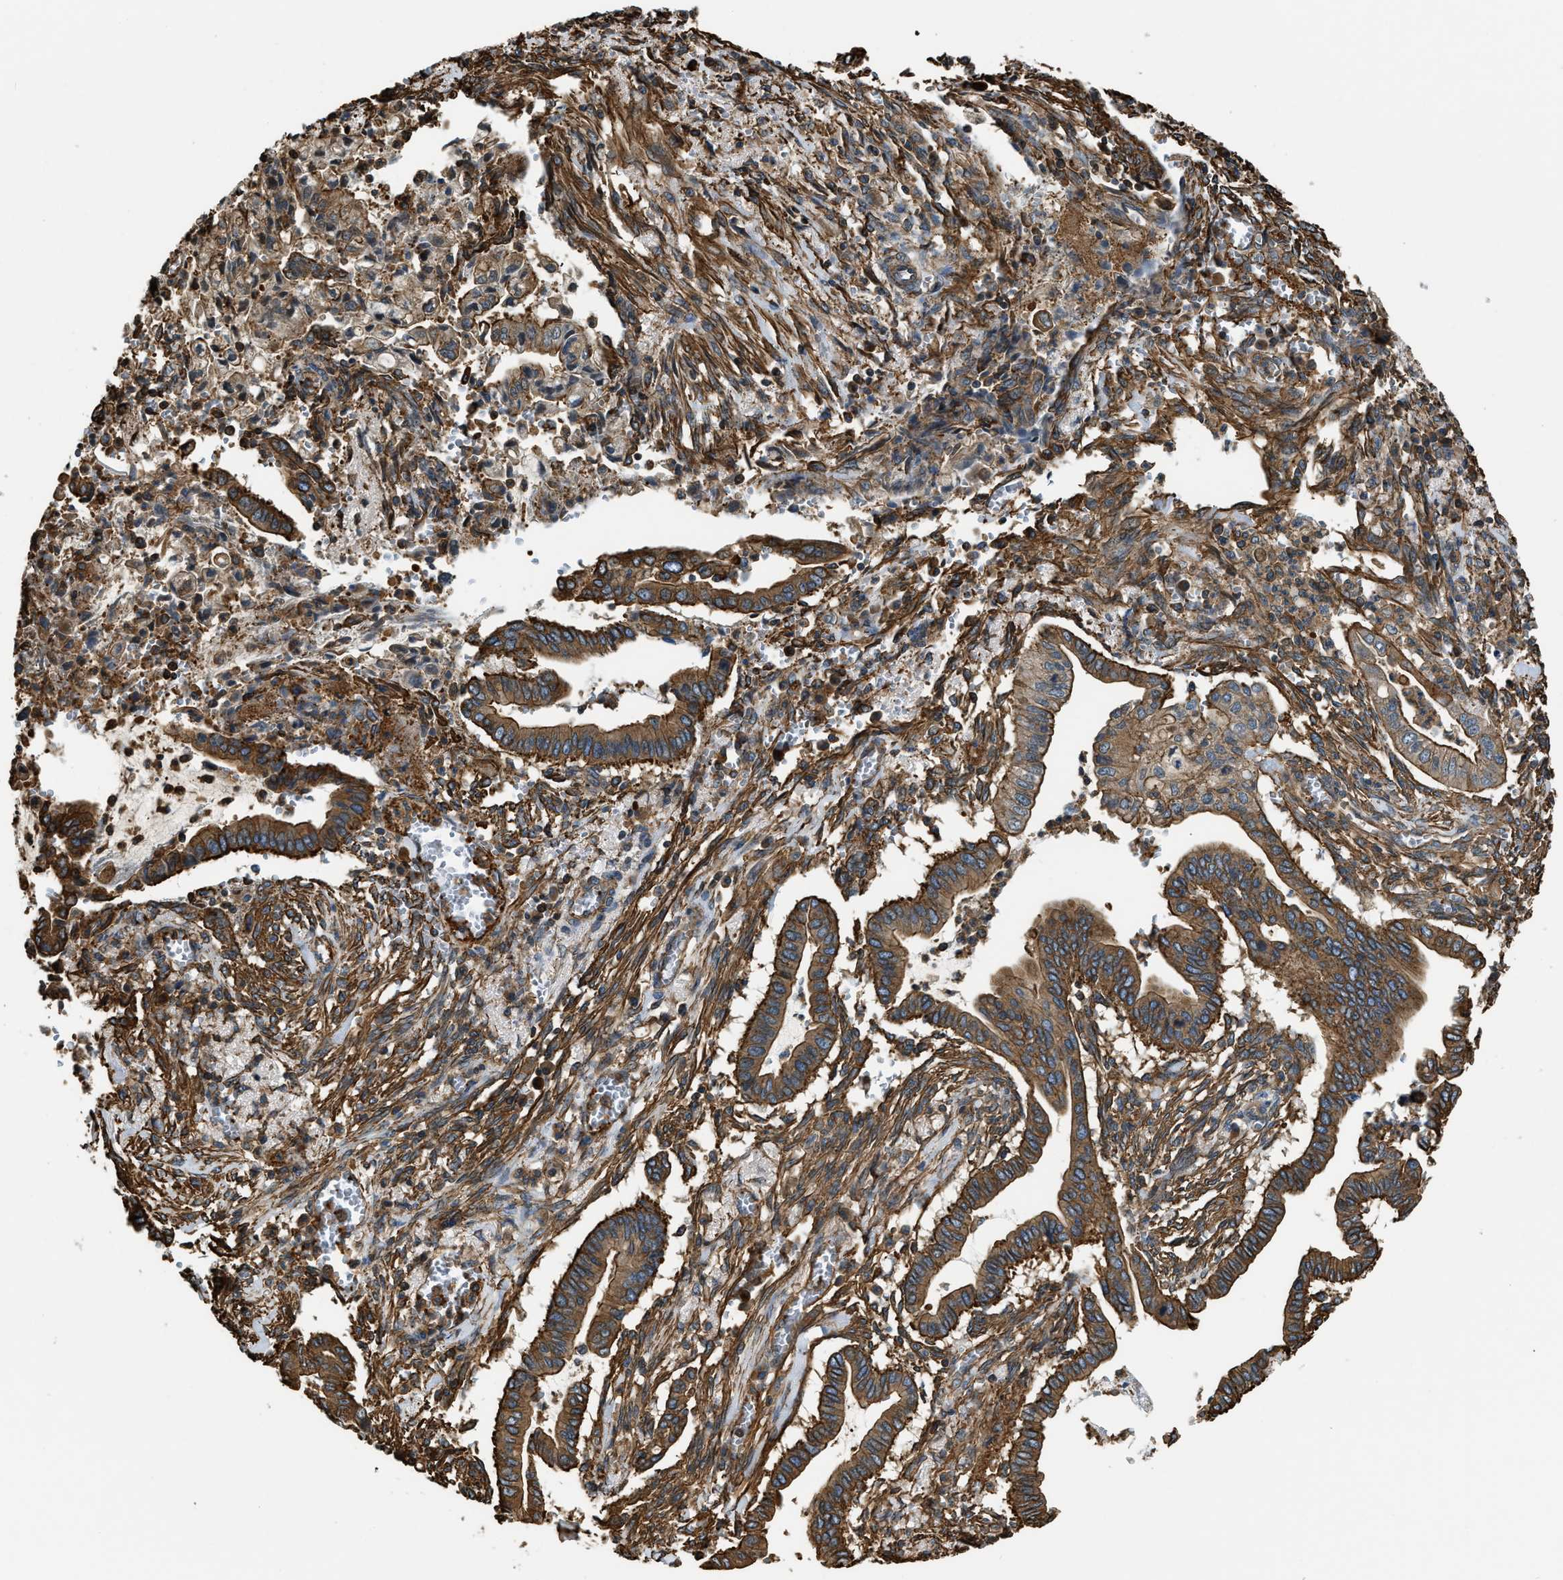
{"staining": {"intensity": "strong", "quantity": ">75%", "location": "cytoplasmic/membranous"}, "tissue": "cervical cancer", "cell_type": "Tumor cells", "image_type": "cancer", "snomed": [{"axis": "morphology", "description": "Adenocarcinoma, NOS"}, {"axis": "topography", "description": "Cervix"}], "caption": "Protein analysis of cervical cancer tissue shows strong cytoplasmic/membranous staining in approximately >75% of tumor cells. (DAB = brown stain, brightfield microscopy at high magnification).", "gene": "YARS1", "patient": {"sex": "female", "age": 44}}